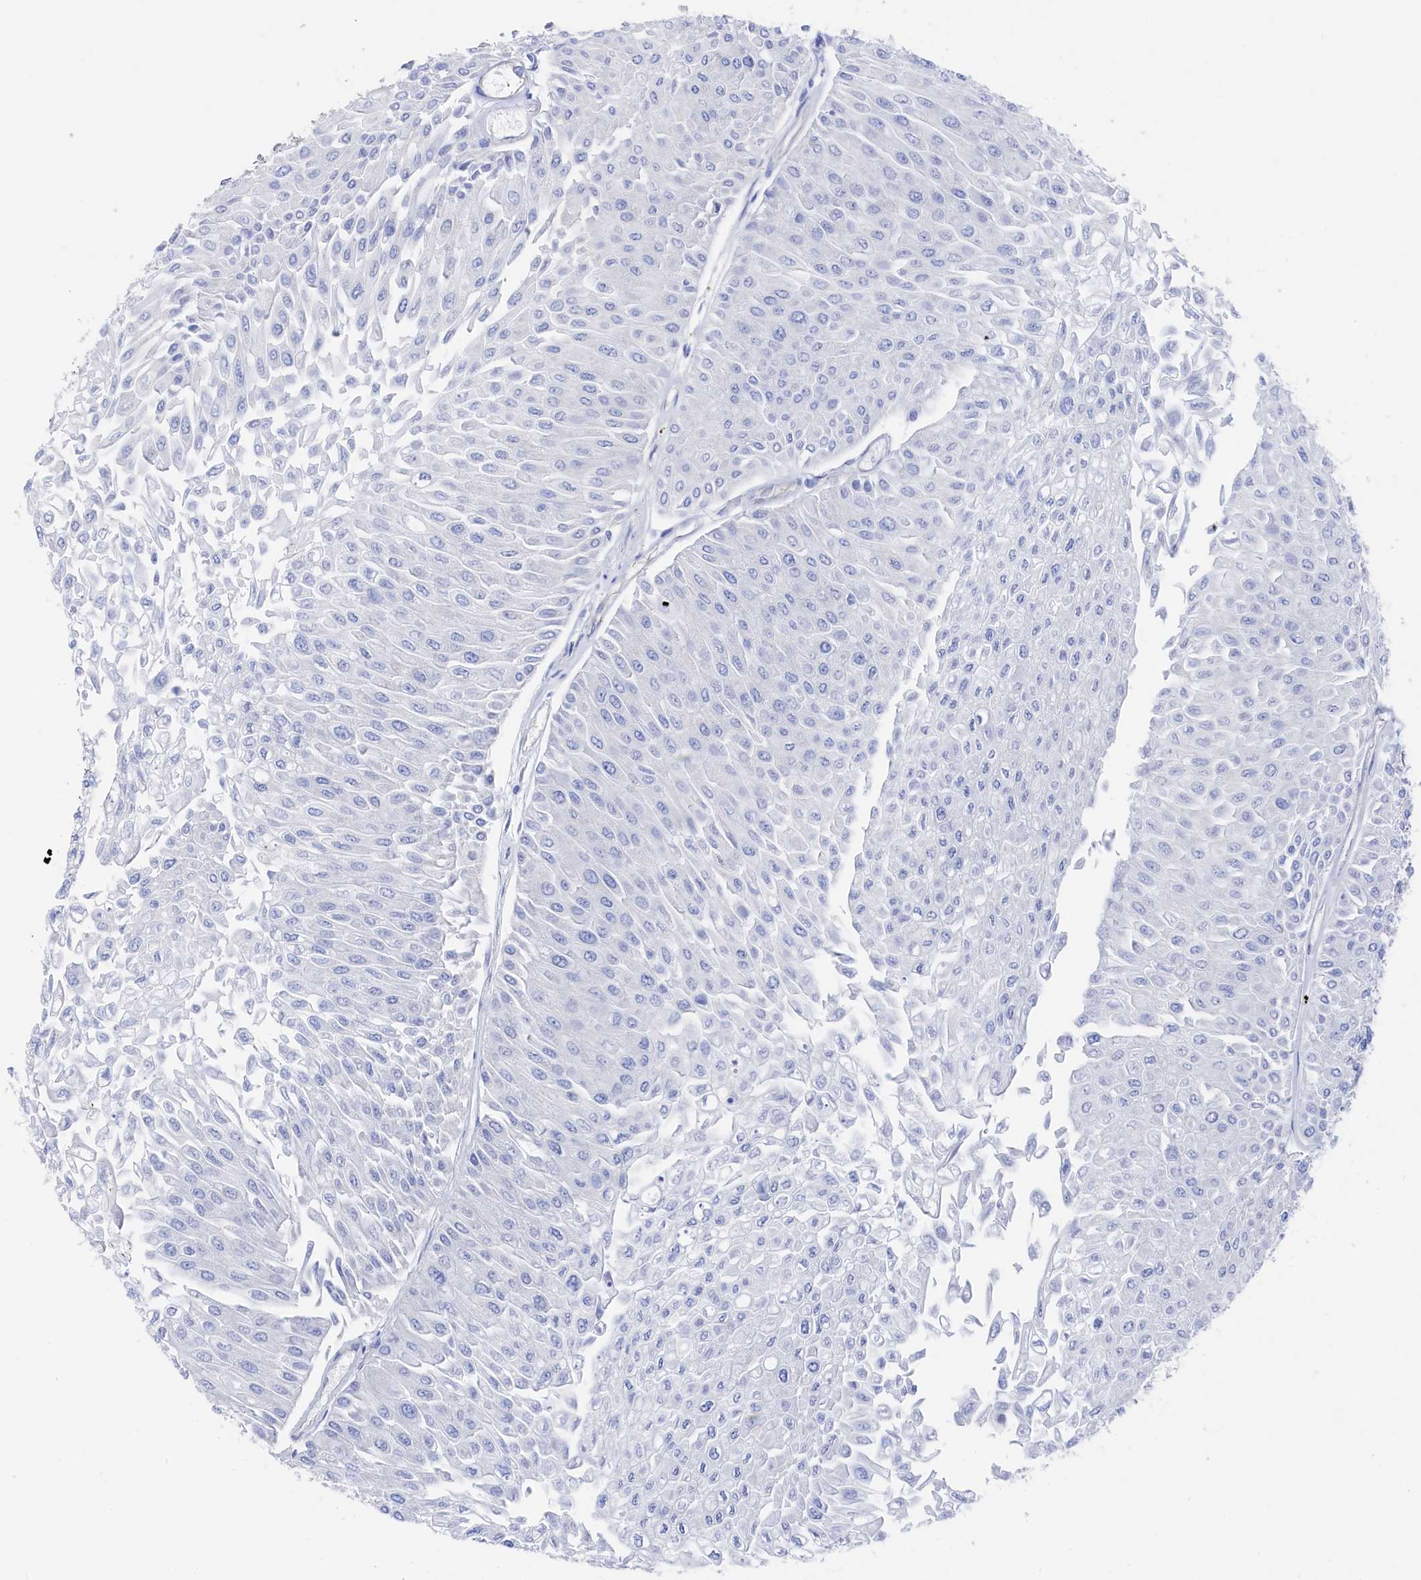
{"staining": {"intensity": "negative", "quantity": "none", "location": "none"}, "tissue": "urothelial cancer", "cell_type": "Tumor cells", "image_type": "cancer", "snomed": [{"axis": "morphology", "description": "Urothelial carcinoma, Low grade"}, {"axis": "topography", "description": "Urinary bladder"}], "caption": "A high-resolution micrograph shows IHC staining of urothelial carcinoma (low-grade), which reveals no significant expression in tumor cells.", "gene": "TMOD2", "patient": {"sex": "male", "age": 67}}